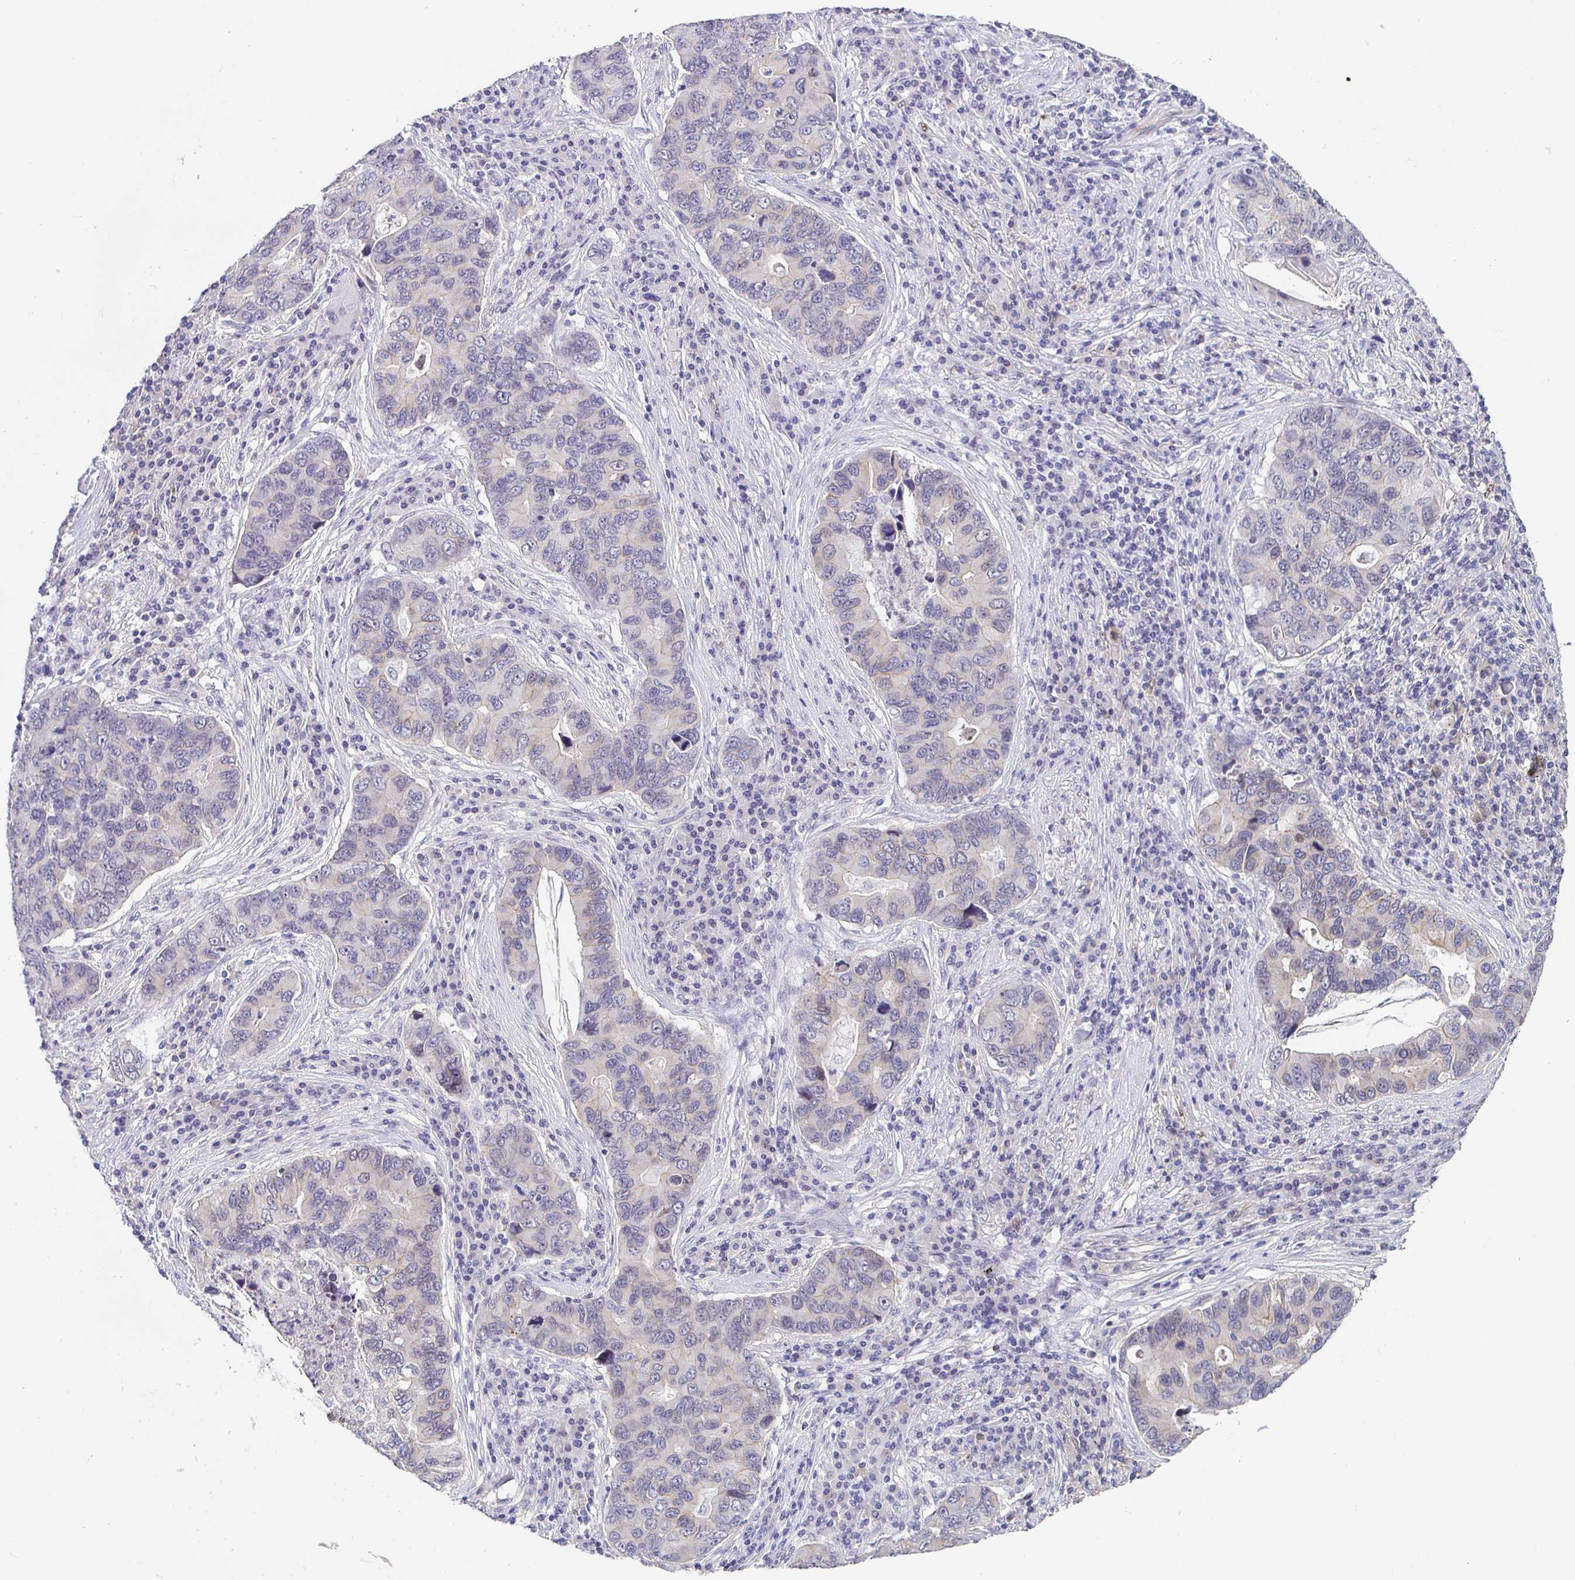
{"staining": {"intensity": "negative", "quantity": "none", "location": "none"}, "tissue": "lung cancer", "cell_type": "Tumor cells", "image_type": "cancer", "snomed": [{"axis": "morphology", "description": "Adenocarcinoma, NOS"}, {"axis": "morphology", "description": "Adenocarcinoma, metastatic, NOS"}, {"axis": "topography", "description": "Lymph node"}, {"axis": "topography", "description": "Lung"}], "caption": "This is an immunohistochemistry (IHC) micrograph of human lung cancer (metastatic adenocarcinoma). There is no staining in tumor cells.", "gene": "PIWIL3", "patient": {"sex": "female", "age": 54}}